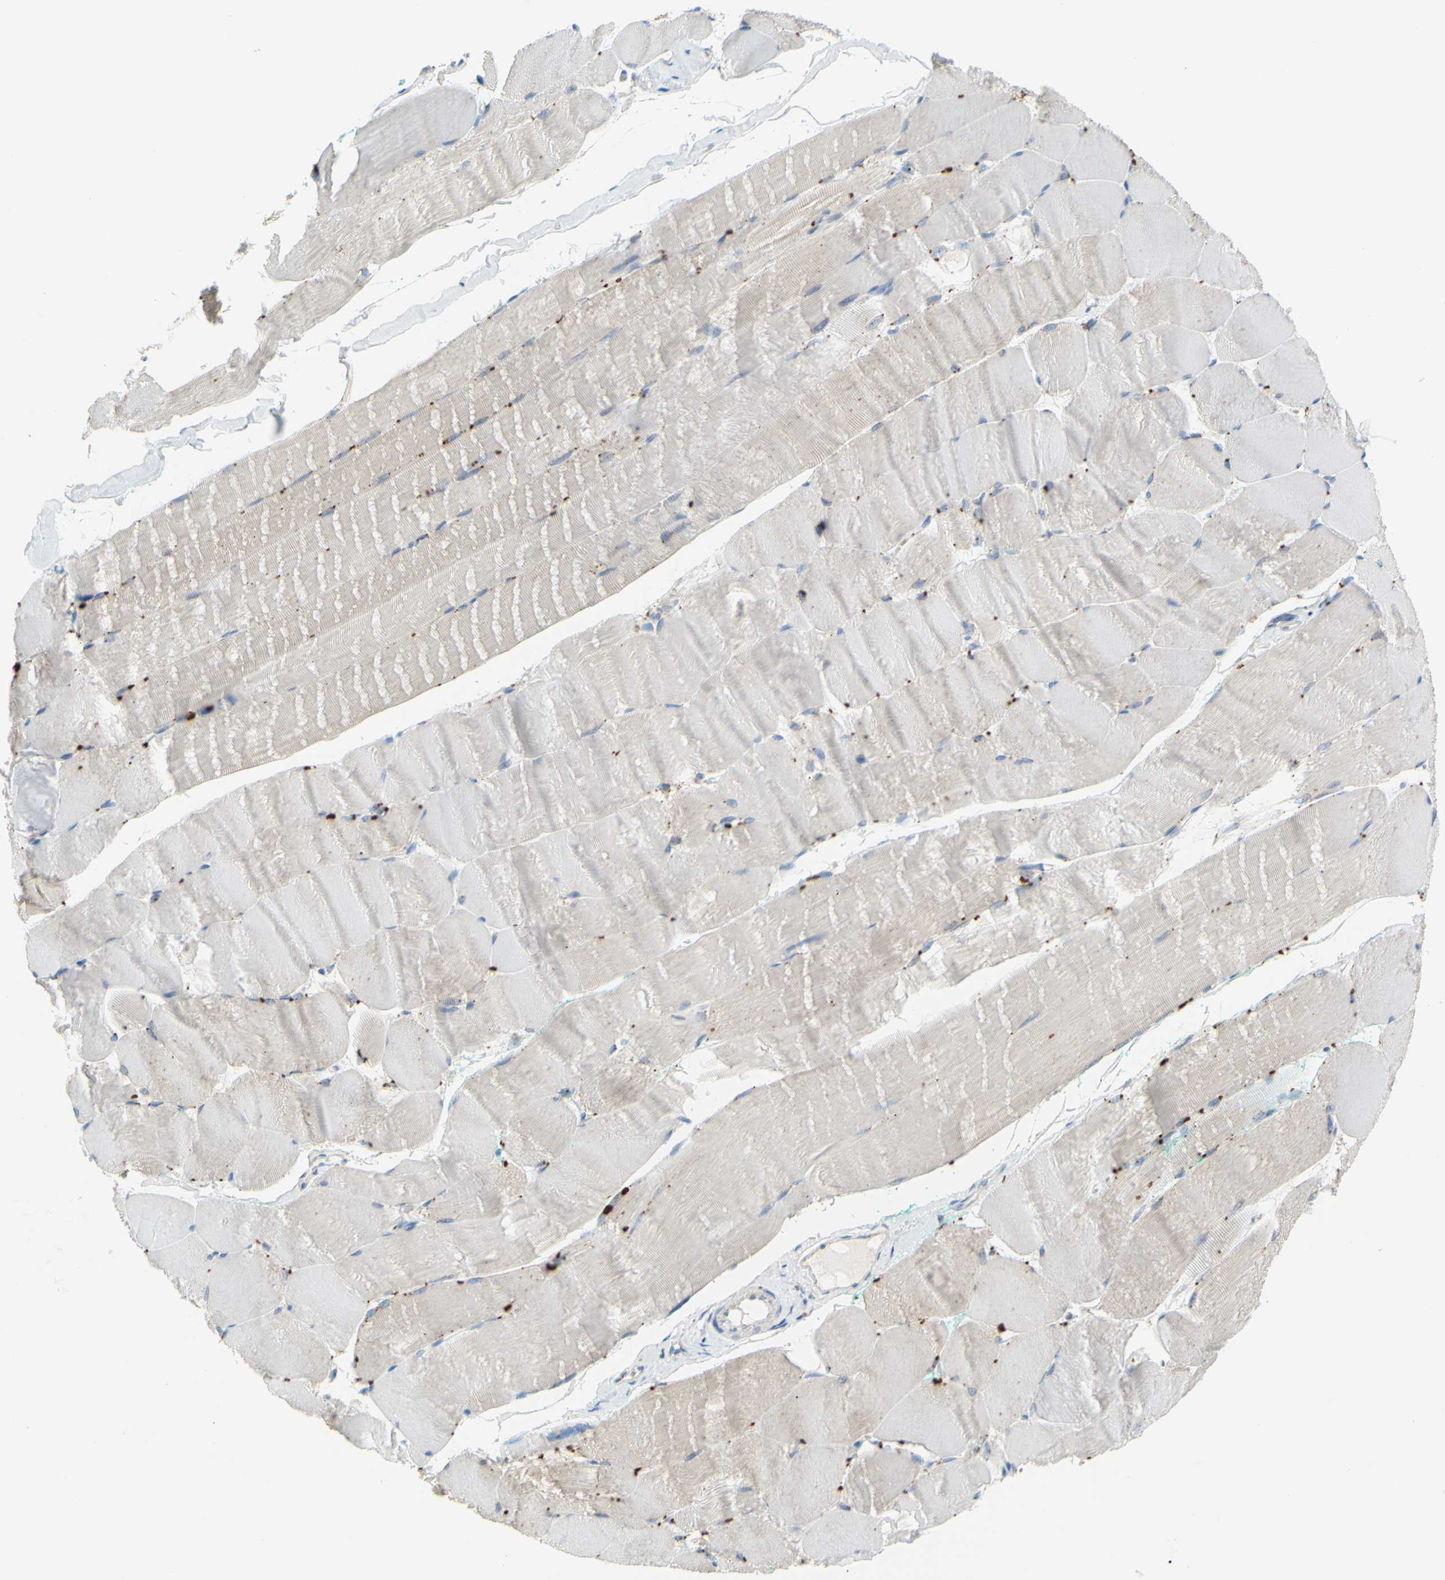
{"staining": {"intensity": "negative", "quantity": "none", "location": "none"}, "tissue": "skeletal muscle", "cell_type": "Myocytes", "image_type": "normal", "snomed": [{"axis": "morphology", "description": "Normal tissue, NOS"}, {"axis": "morphology", "description": "Squamous cell carcinoma, NOS"}, {"axis": "topography", "description": "Skeletal muscle"}], "caption": "Skeletal muscle stained for a protein using immunohistochemistry displays no staining myocytes.", "gene": "CTSD", "patient": {"sex": "male", "age": 51}}